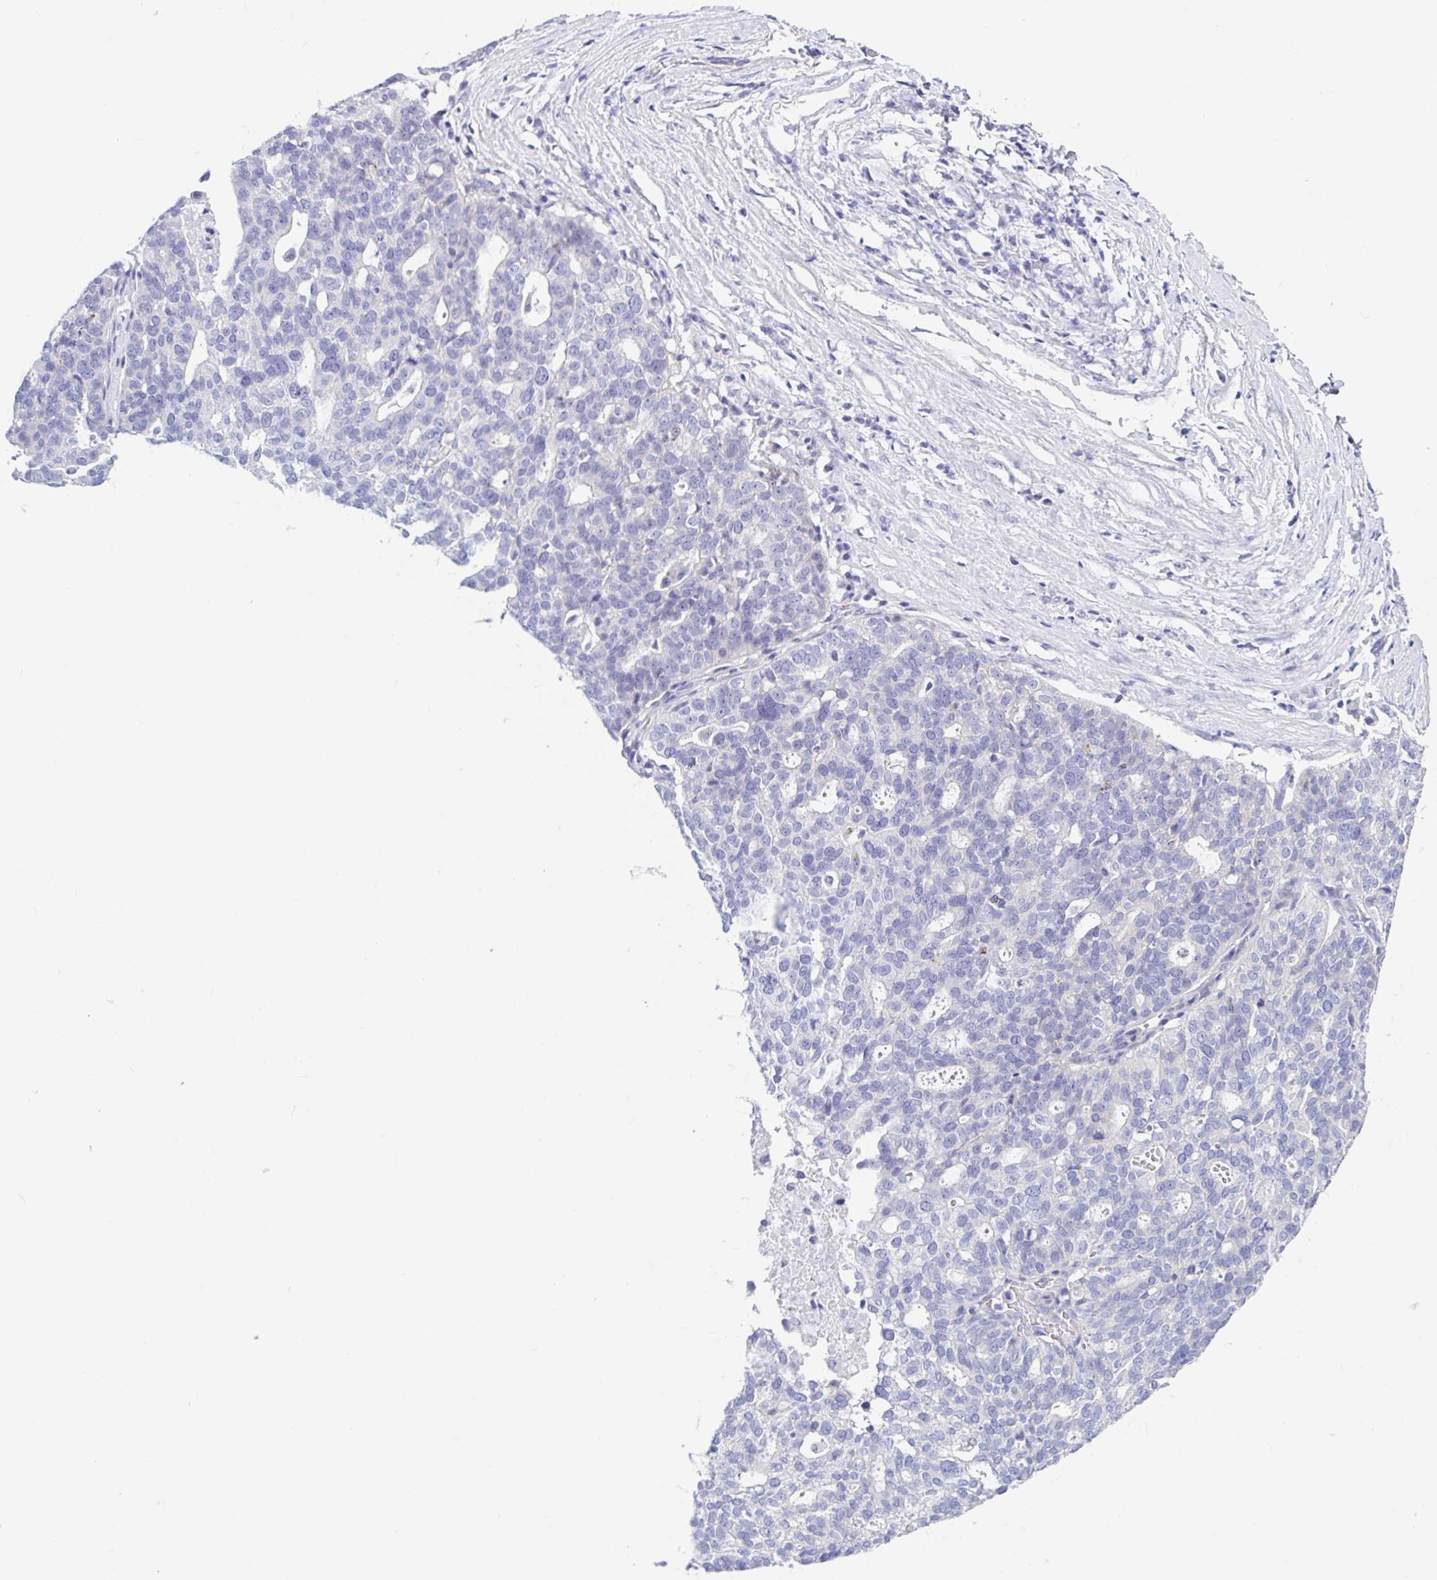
{"staining": {"intensity": "negative", "quantity": "none", "location": "none"}, "tissue": "ovarian cancer", "cell_type": "Tumor cells", "image_type": "cancer", "snomed": [{"axis": "morphology", "description": "Cystadenocarcinoma, serous, NOS"}, {"axis": "topography", "description": "Ovary"}], "caption": "Tumor cells are negative for protein expression in human ovarian cancer.", "gene": "OR6N2", "patient": {"sex": "female", "age": 59}}